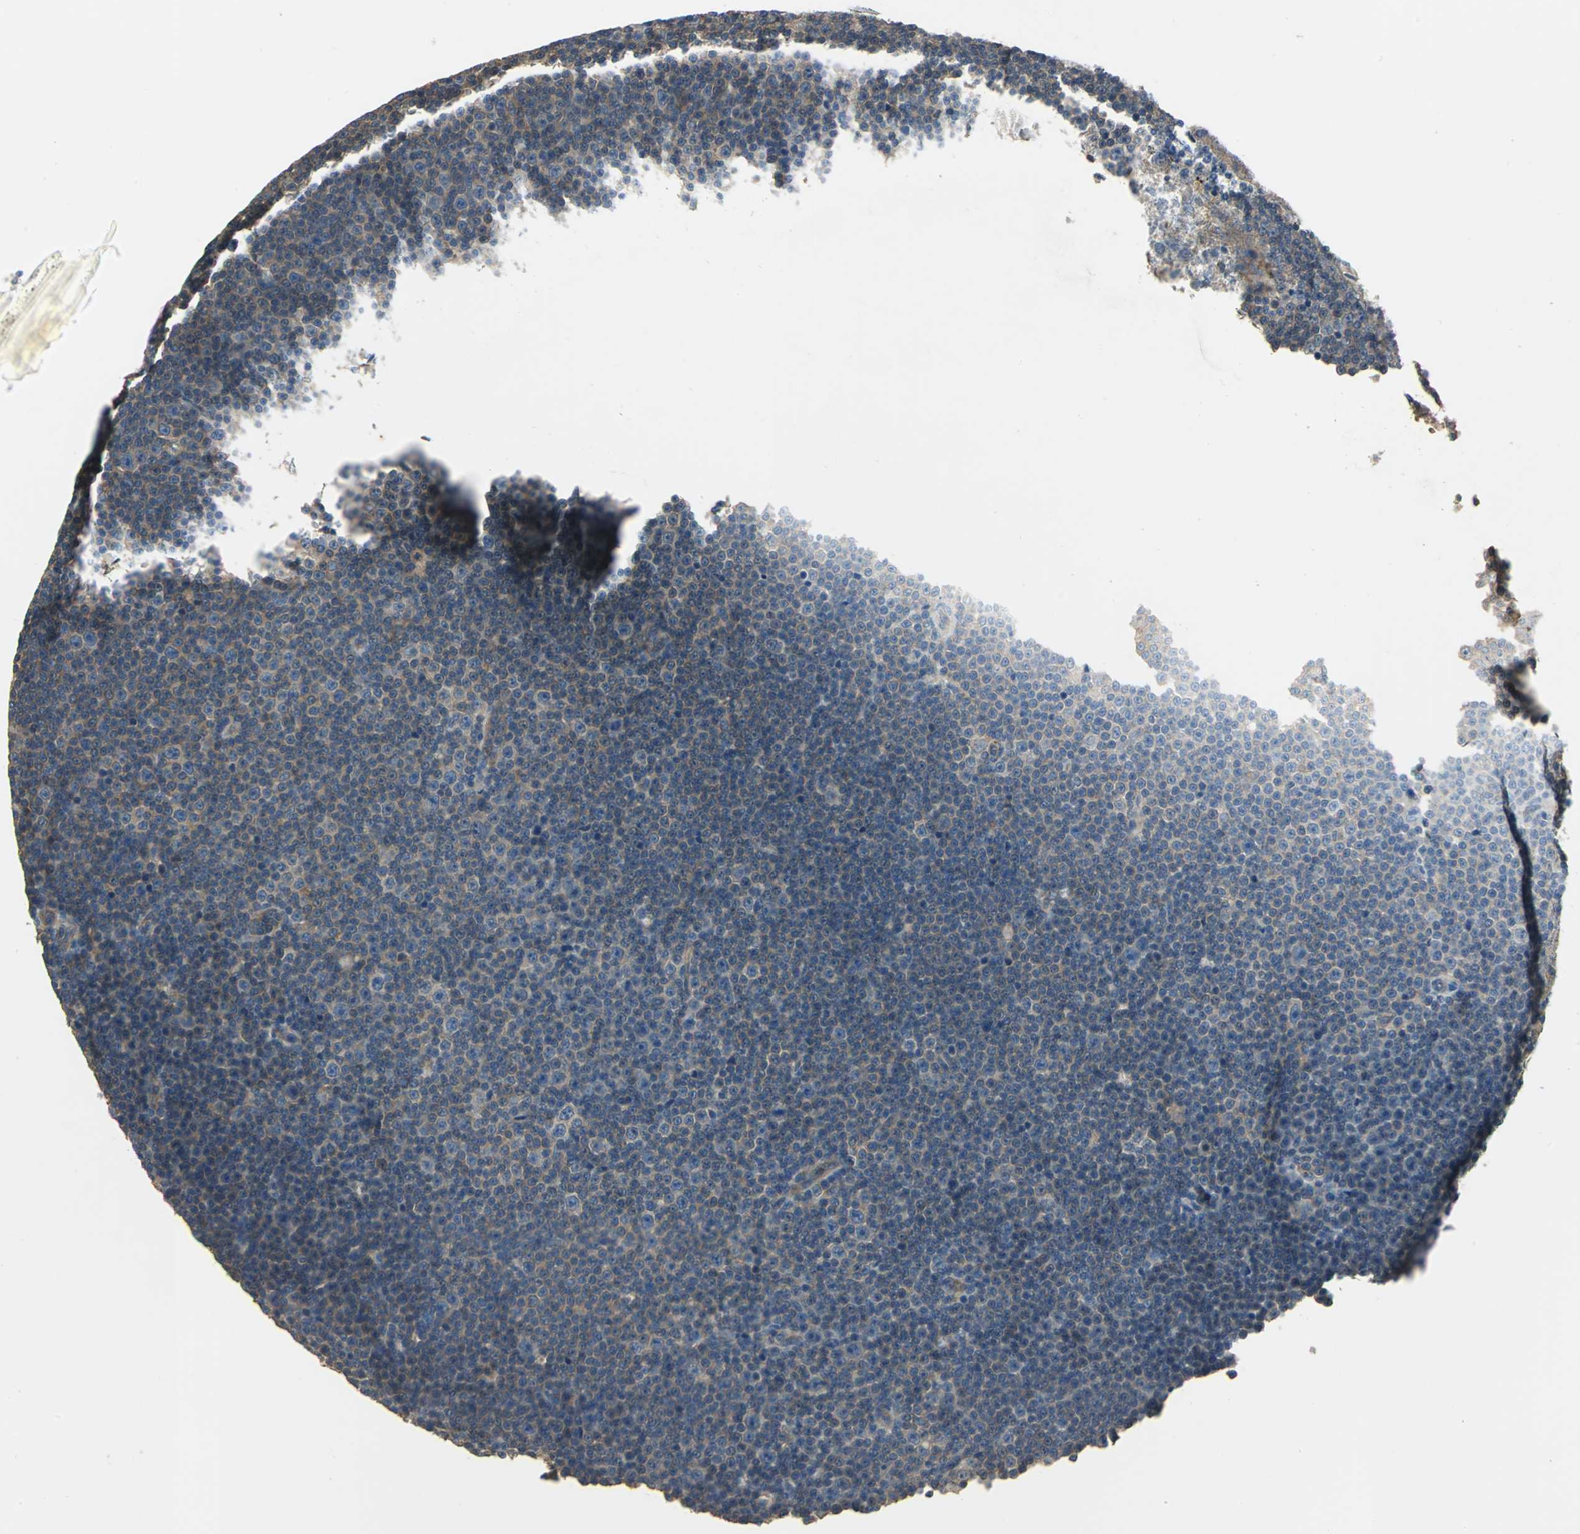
{"staining": {"intensity": "weak", "quantity": "25%-75%", "location": "cytoplasmic/membranous"}, "tissue": "lymphoma", "cell_type": "Tumor cells", "image_type": "cancer", "snomed": [{"axis": "morphology", "description": "Malignant lymphoma, non-Hodgkin's type, Low grade"}, {"axis": "topography", "description": "Lymph node"}], "caption": "IHC photomicrograph of neoplastic tissue: human low-grade malignant lymphoma, non-Hodgkin's type stained using immunohistochemistry (IHC) displays low levels of weak protein expression localized specifically in the cytoplasmic/membranous of tumor cells, appearing as a cytoplasmic/membranous brown color.", "gene": "RAPGEF1", "patient": {"sex": "female", "age": 67}}